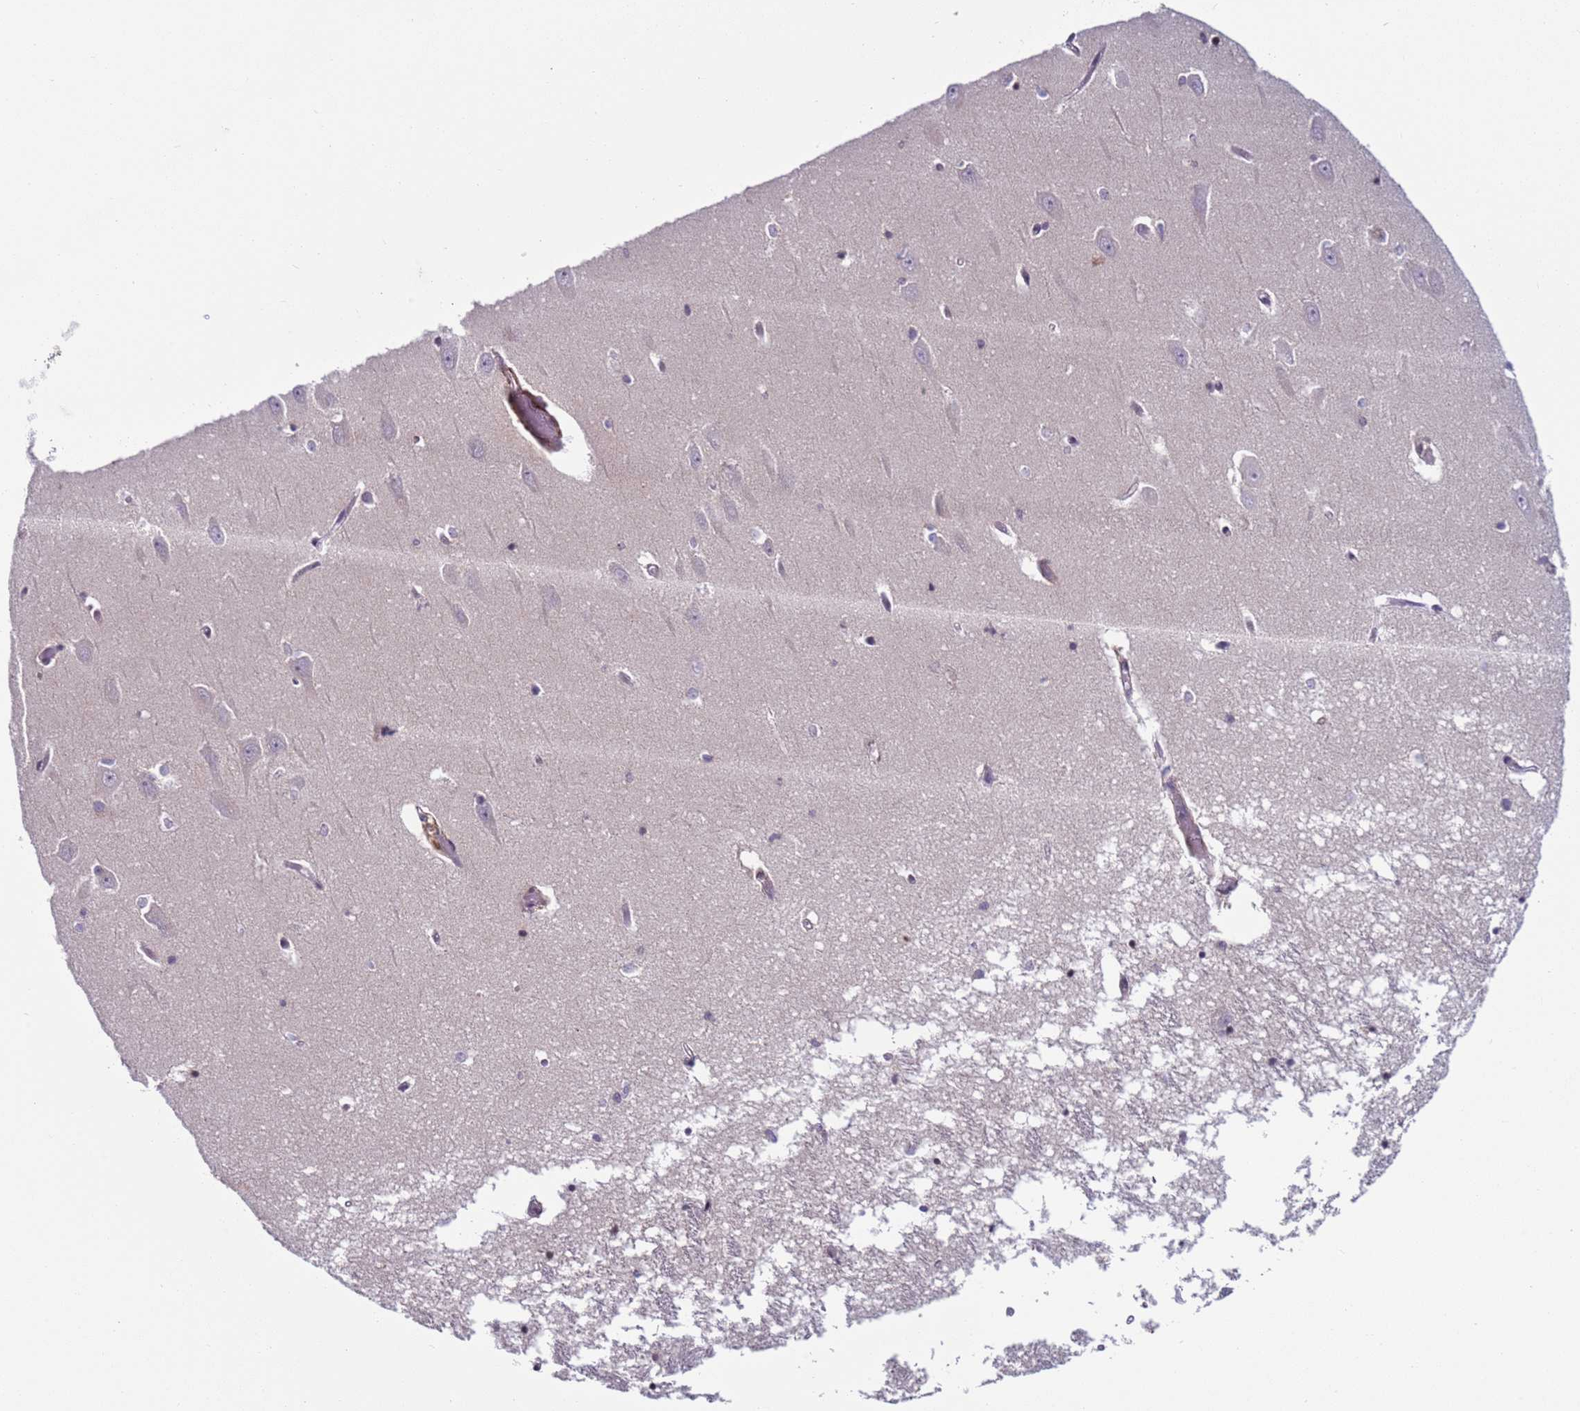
{"staining": {"intensity": "negative", "quantity": "none", "location": "none"}, "tissue": "hippocampus", "cell_type": "Glial cells", "image_type": "normal", "snomed": [{"axis": "morphology", "description": "Normal tissue, NOS"}, {"axis": "topography", "description": "Hippocampus"}], "caption": "IHC of normal human hippocampus demonstrates no staining in glial cells.", "gene": "SNAPC4", "patient": {"sex": "male", "age": 70}}